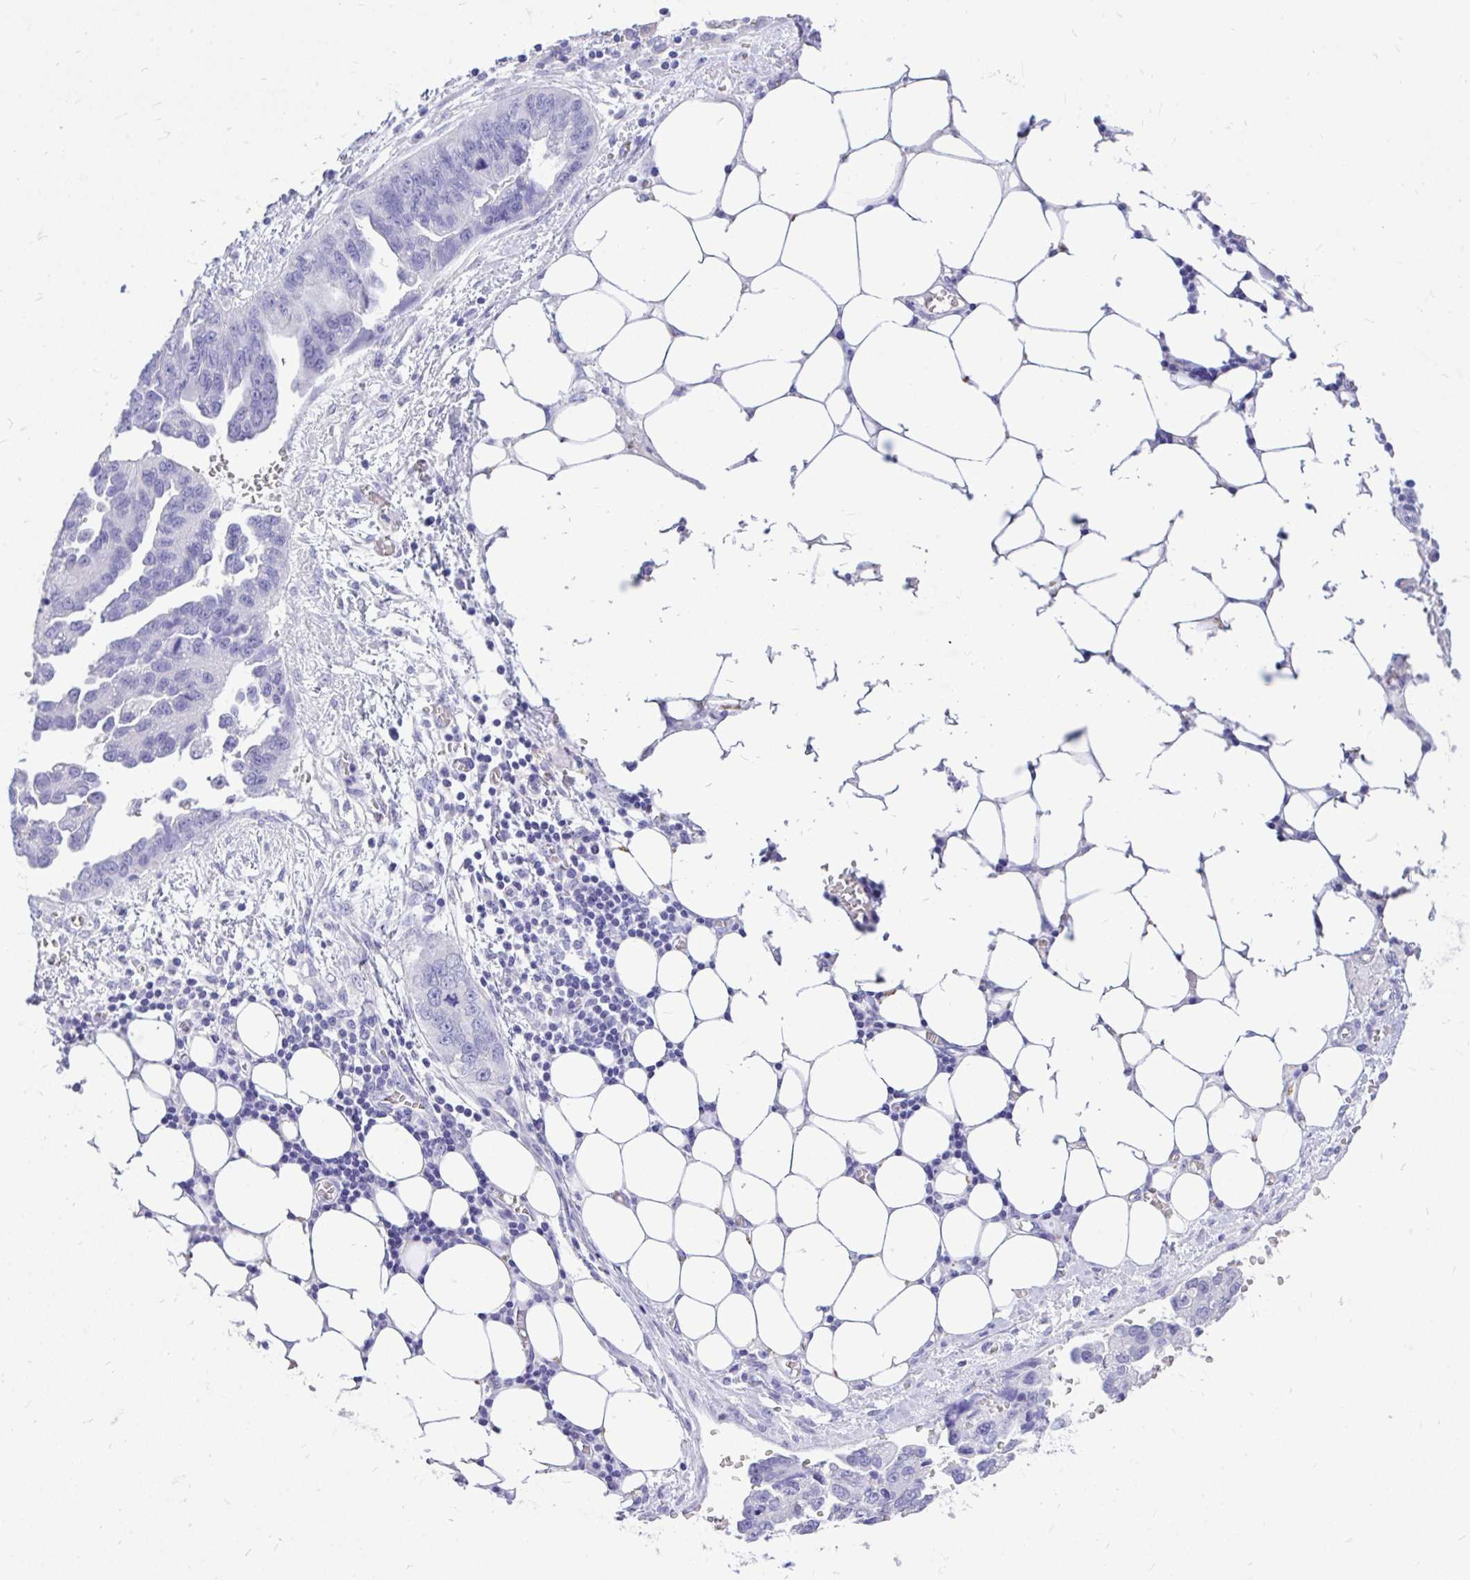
{"staining": {"intensity": "negative", "quantity": "none", "location": "none"}, "tissue": "ovarian cancer", "cell_type": "Tumor cells", "image_type": "cancer", "snomed": [{"axis": "morphology", "description": "Cystadenocarcinoma, serous, NOS"}, {"axis": "topography", "description": "Ovary"}], "caption": "High power microscopy micrograph of an immunohistochemistry micrograph of ovarian cancer, revealing no significant positivity in tumor cells. (Brightfield microscopy of DAB IHC at high magnification).", "gene": "MON1A", "patient": {"sex": "female", "age": 75}}